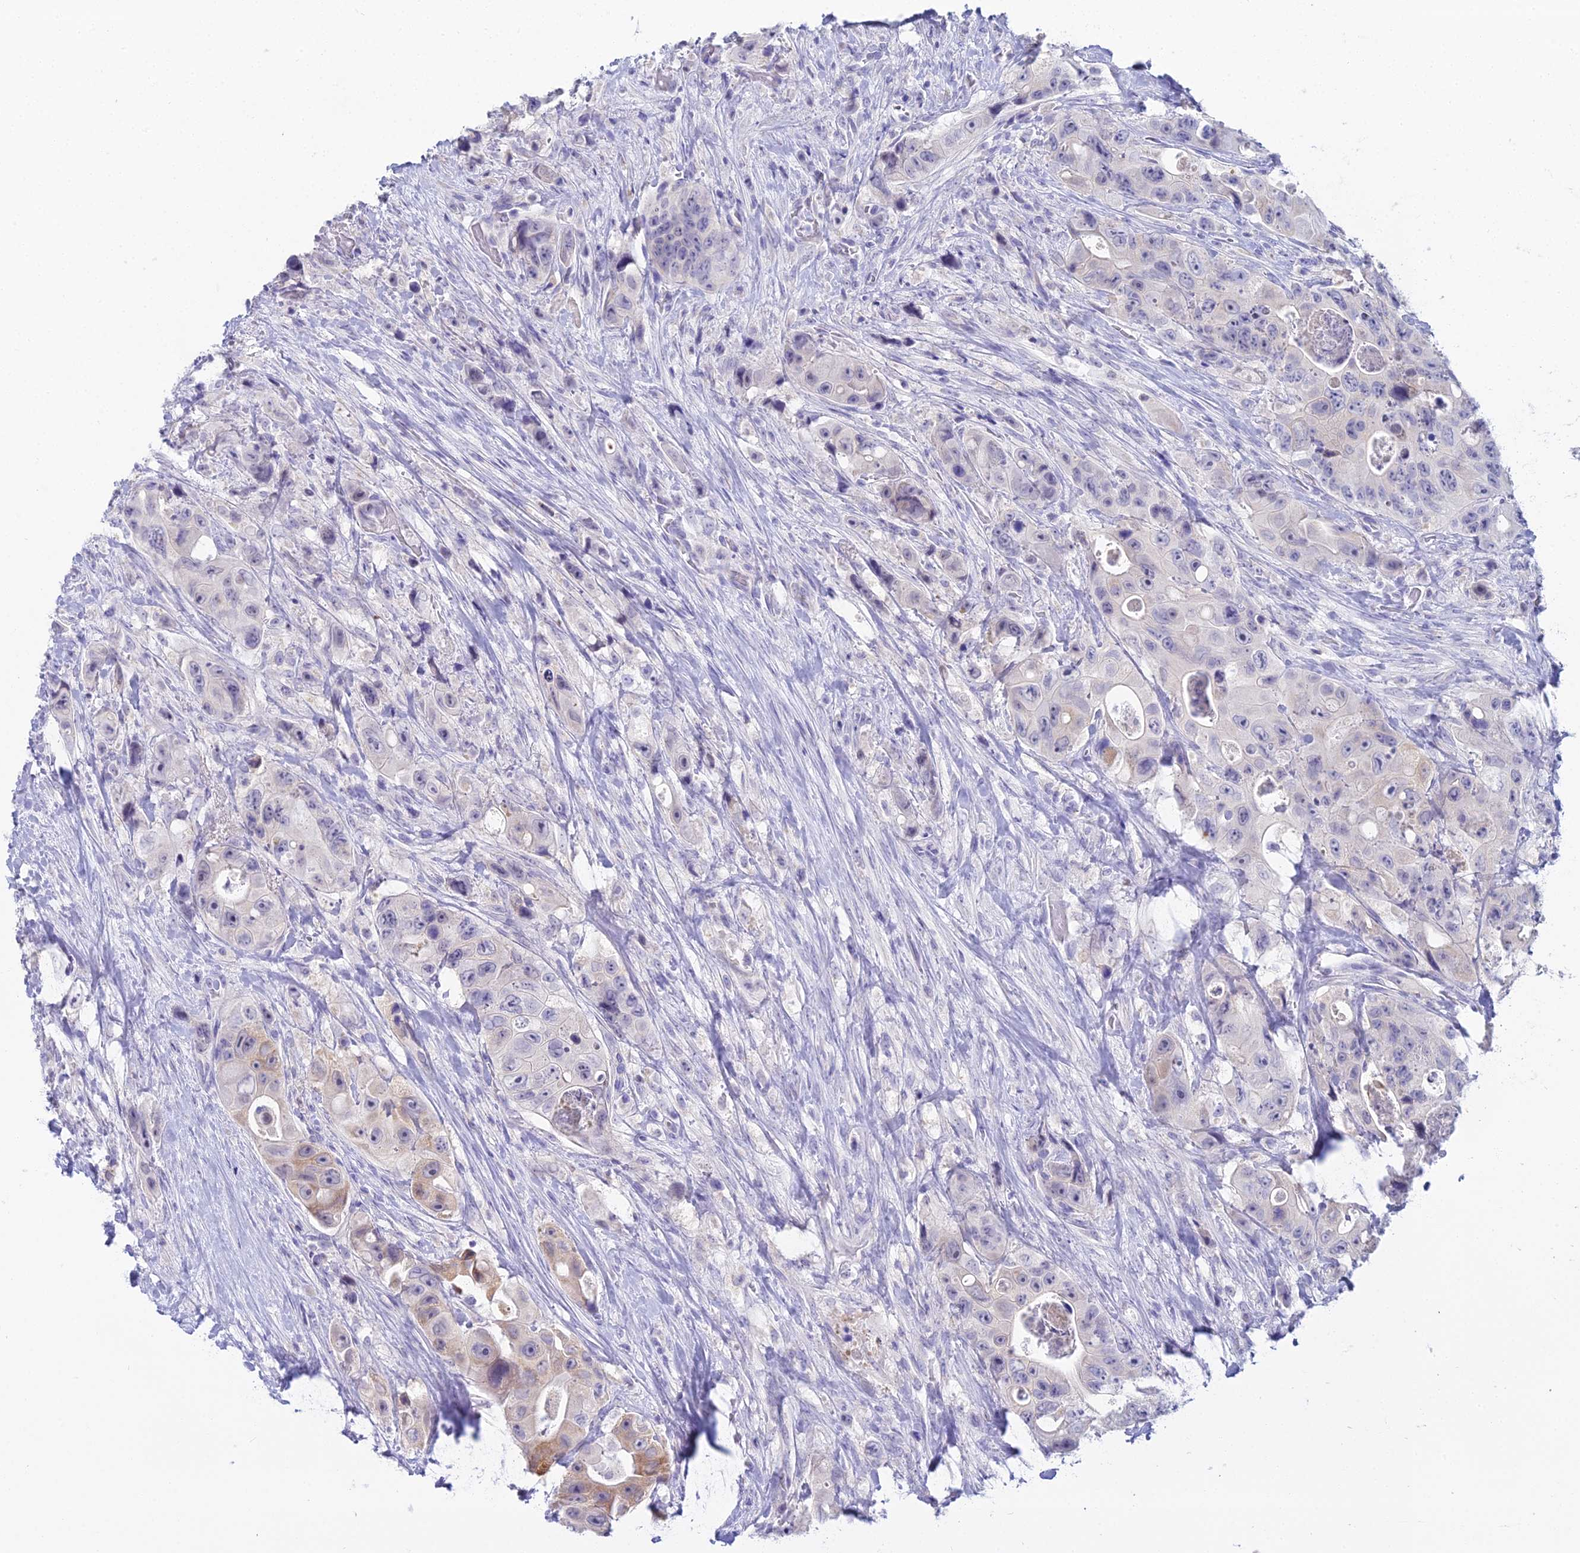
{"staining": {"intensity": "weak", "quantity": "<25%", "location": "cytoplasmic/membranous"}, "tissue": "colorectal cancer", "cell_type": "Tumor cells", "image_type": "cancer", "snomed": [{"axis": "morphology", "description": "Adenocarcinoma, NOS"}, {"axis": "topography", "description": "Colon"}], "caption": "Tumor cells are negative for protein expression in human colorectal cancer.", "gene": "CGB2", "patient": {"sex": "female", "age": 46}}